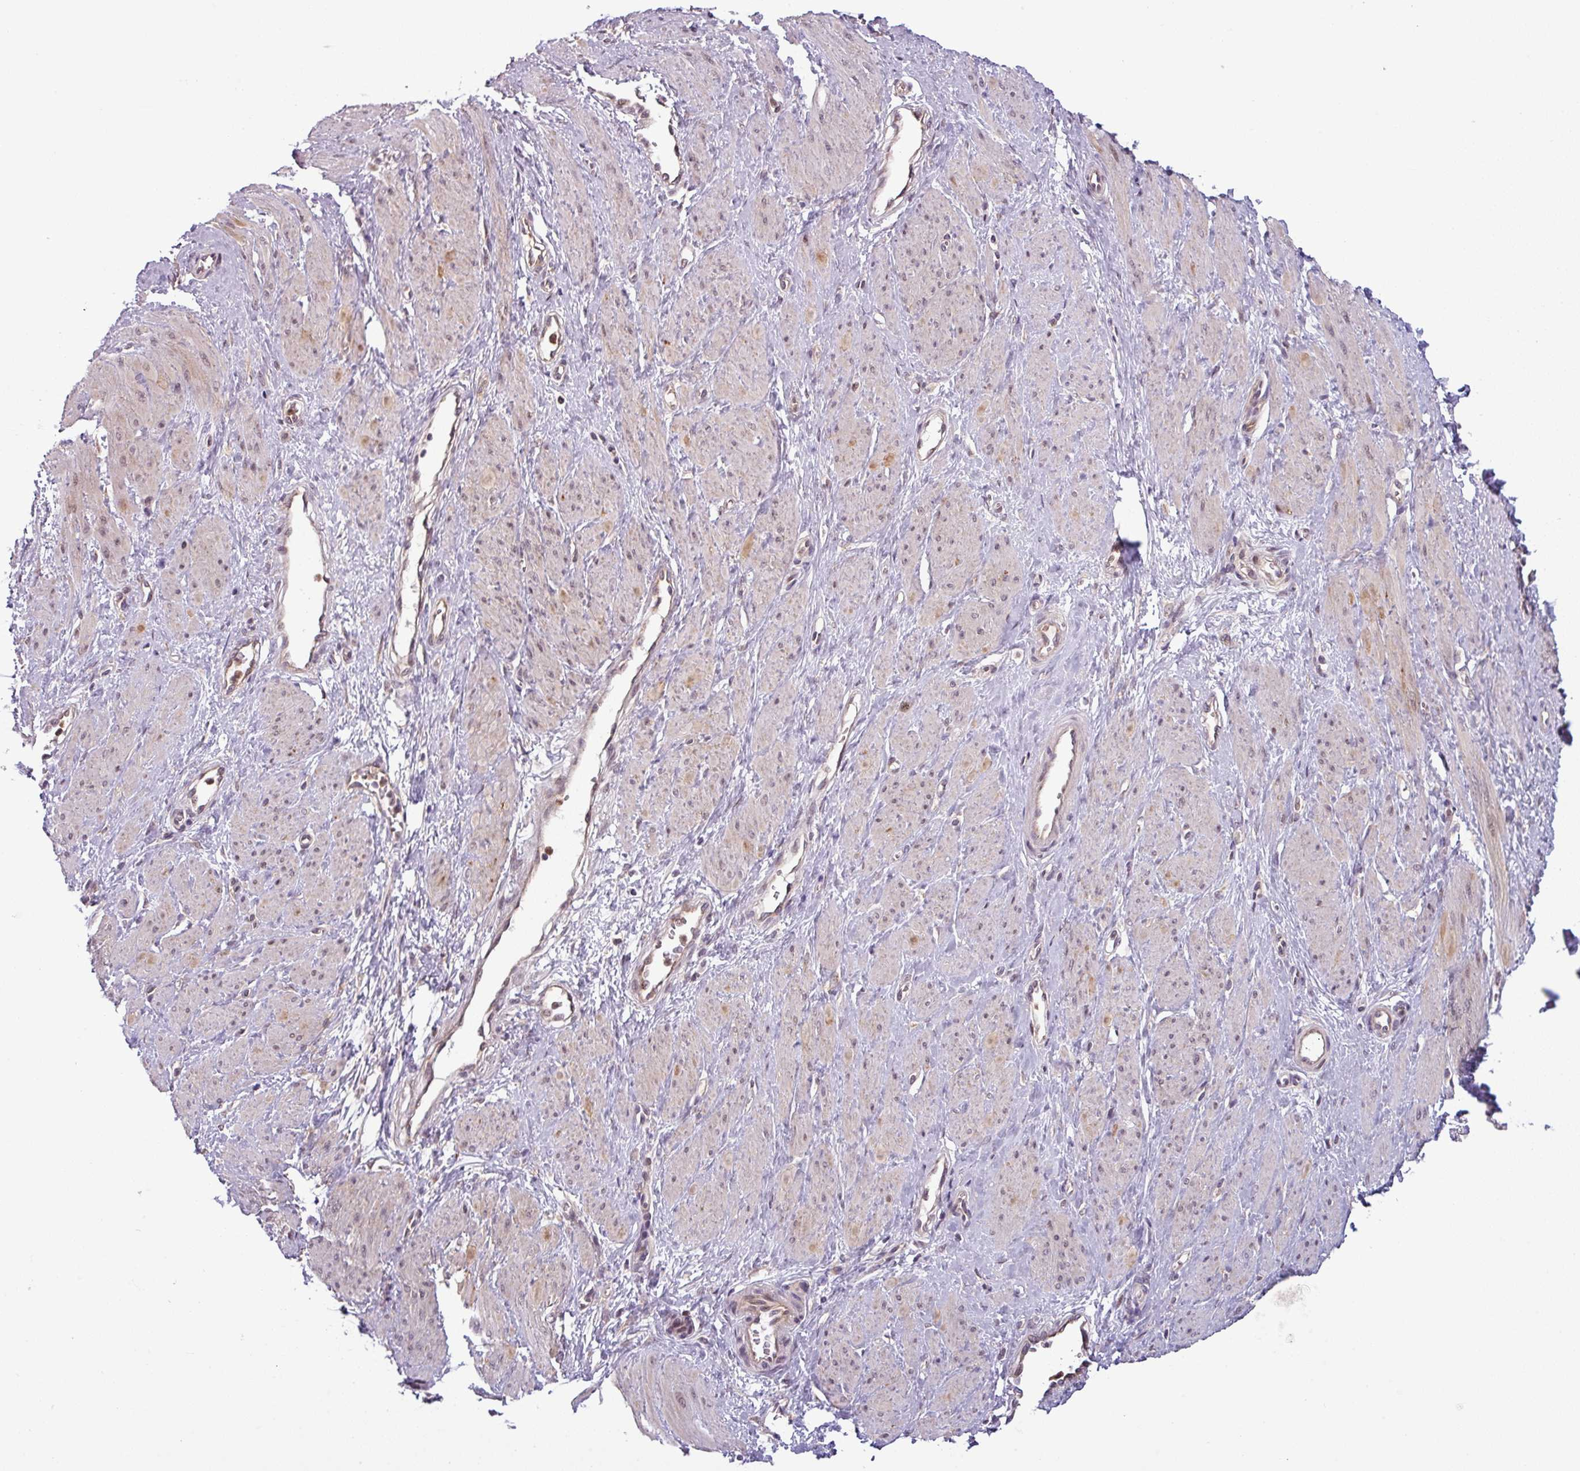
{"staining": {"intensity": "moderate", "quantity": "<25%", "location": "cytoplasmic/membranous"}, "tissue": "smooth muscle", "cell_type": "Smooth muscle cells", "image_type": "normal", "snomed": [{"axis": "morphology", "description": "Normal tissue, NOS"}, {"axis": "topography", "description": "Smooth muscle"}, {"axis": "topography", "description": "Uterus"}], "caption": "A high-resolution micrograph shows IHC staining of unremarkable smooth muscle, which demonstrates moderate cytoplasmic/membranous staining in approximately <25% of smooth muscle cells. (Stains: DAB in brown, nuclei in blue, Microscopy: brightfield microscopy at high magnification).", "gene": "NPFFR1", "patient": {"sex": "female", "age": 39}}